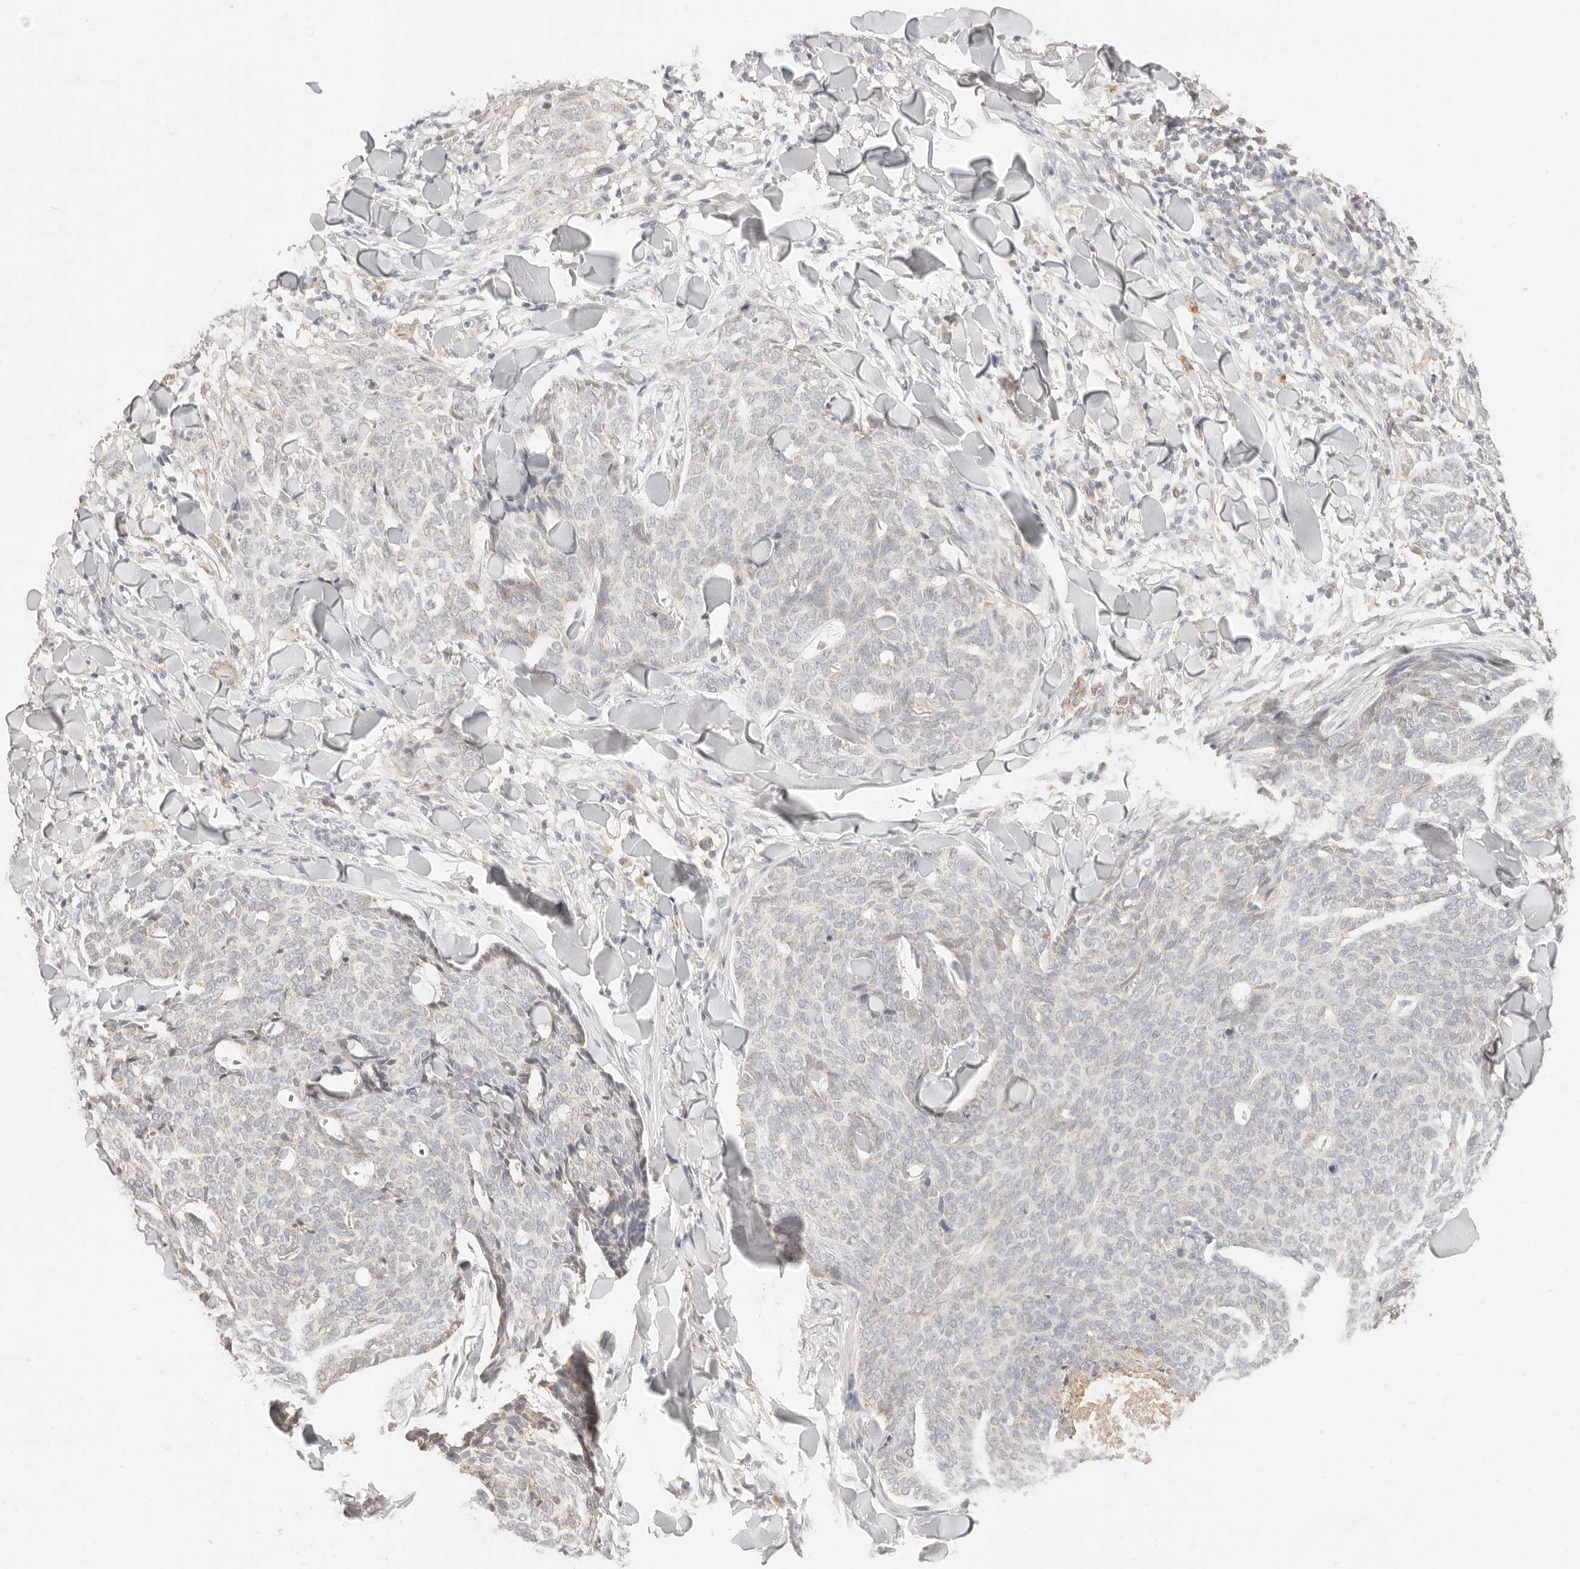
{"staining": {"intensity": "negative", "quantity": "none", "location": "none"}, "tissue": "skin cancer", "cell_type": "Tumor cells", "image_type": "cancer", "snomed": [{"axis": "morphology", "description": "Normal tissue, NOS"}, {"axis": "morphology", "description": "Basal cell carcinoma"}, {"axis": "topography", "description": "Skin"}], "caption": "Immunohistochemistry of human basal cell carcinoma (skin) displays no positivity in tumor cells.", "gene": "CPLANE2", "patient": {"sex": "male", "age": 50}}